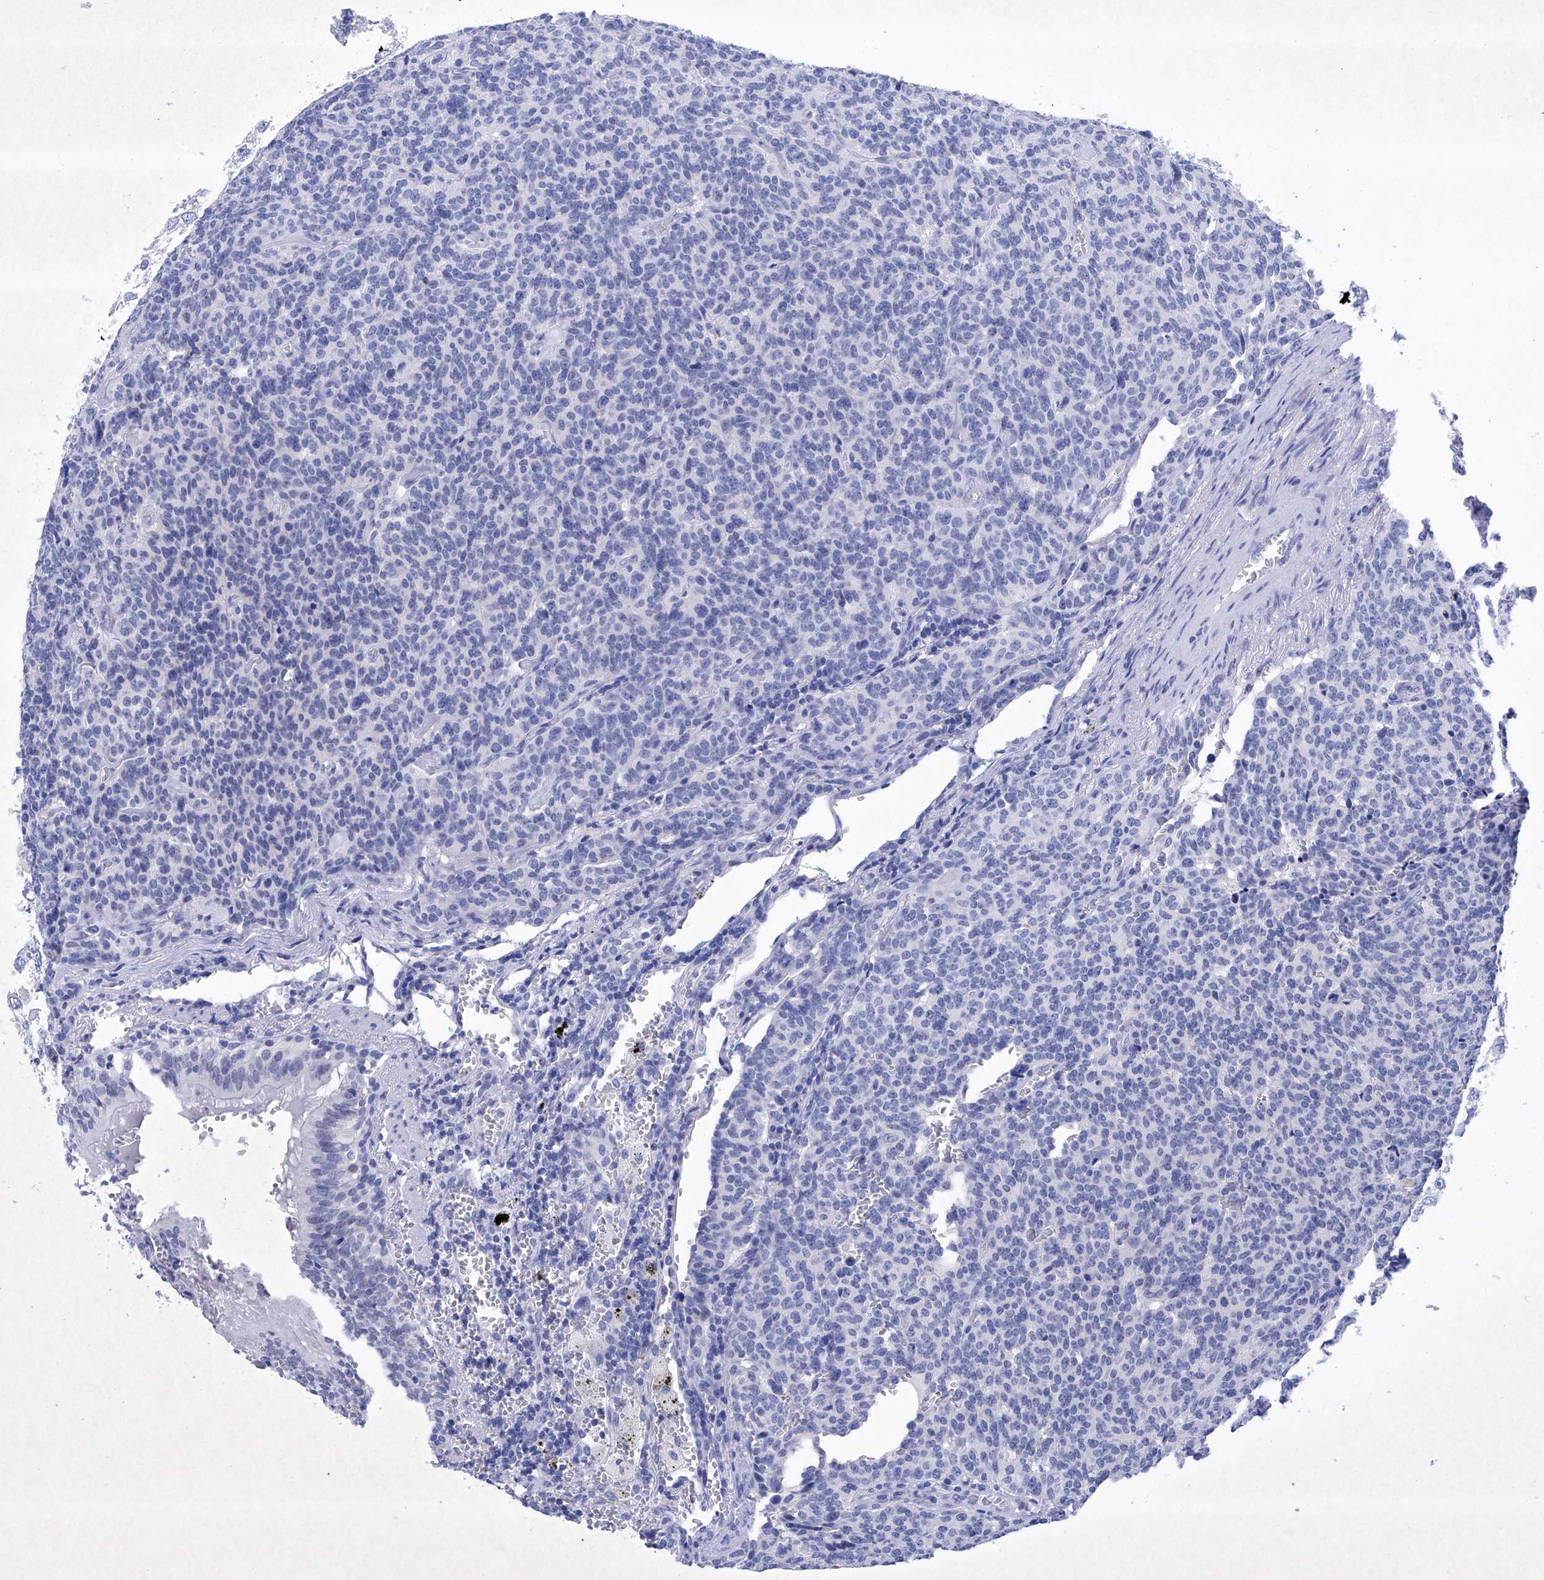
{"staining": {"intensity": "negative", "quantity": "none", "location": "none"}, "tissue": "carcinoid", "cell_type": "Tumor cells", "image_type": "cancer", "snomed": [{"axis": "morphology", "description": "Carcinoid, malignant, NOS"}, {"axis": "topography", "description": "Lung"}], "caption": "This is an immunohistochemistry photomicrograph of human malignant carcinoid. There is no staining in tumor cells.", "gene": "BARX2", "patient": {"sex": "female", "age": 46}}